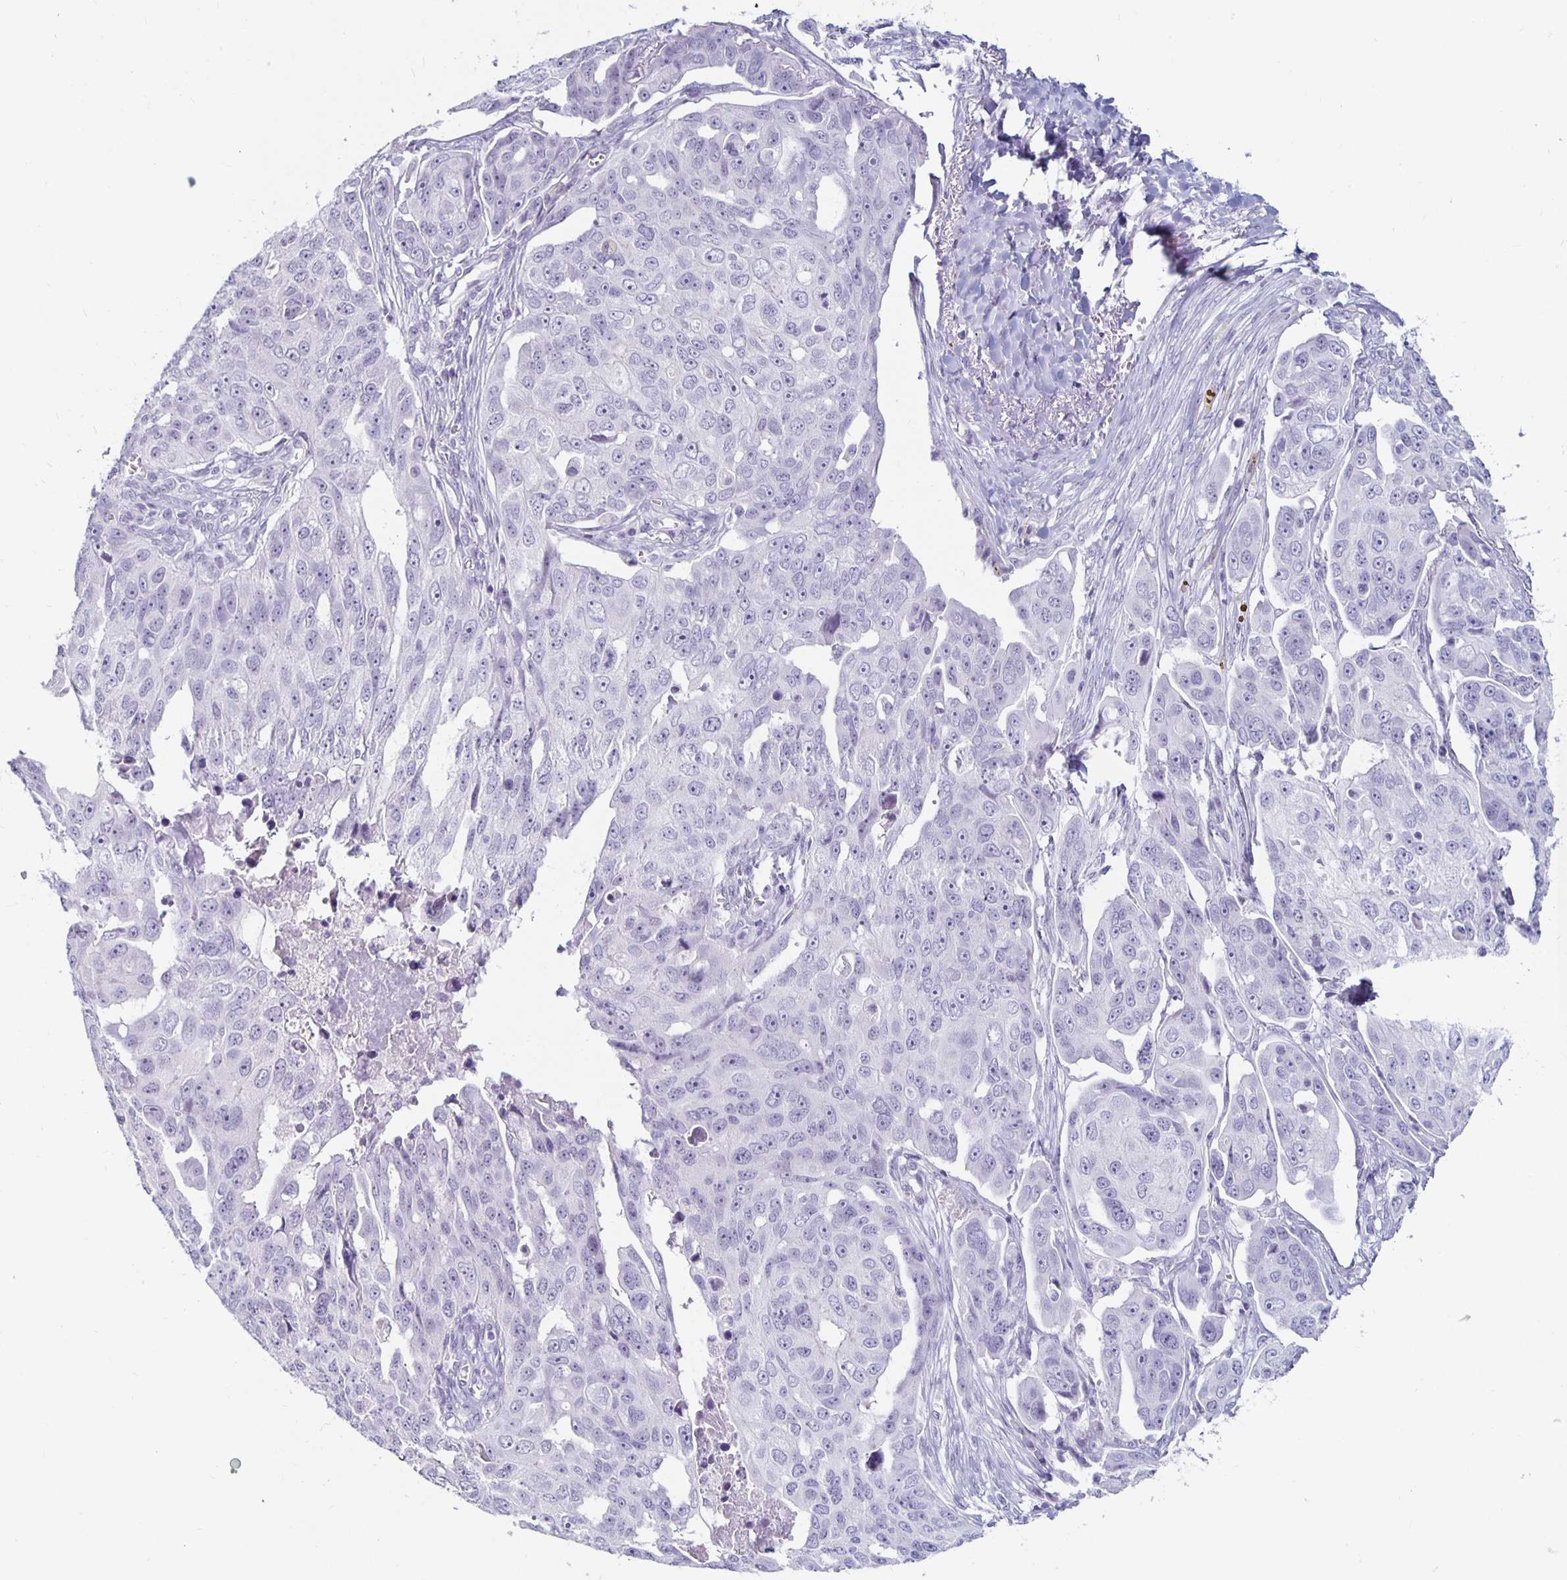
{"staining": {"intensity": "negative", "quantity": "none", "location": "none"}, "tissue": "ovarian cancer", "cell_type": "Tumor cells", "image_type": "cancer", "snomed": [{"axis": "morphology", "description": "Carcinoma, endometroid"}, {"axis": "topography", "description": "Ovary"}], "caption": "The photomicrograph displays no significant positivity in tumor cells of ovarian endometroid carcinoma.", "gene": "KCNQ2", "patient": {"sex": "female", "age": 70}}